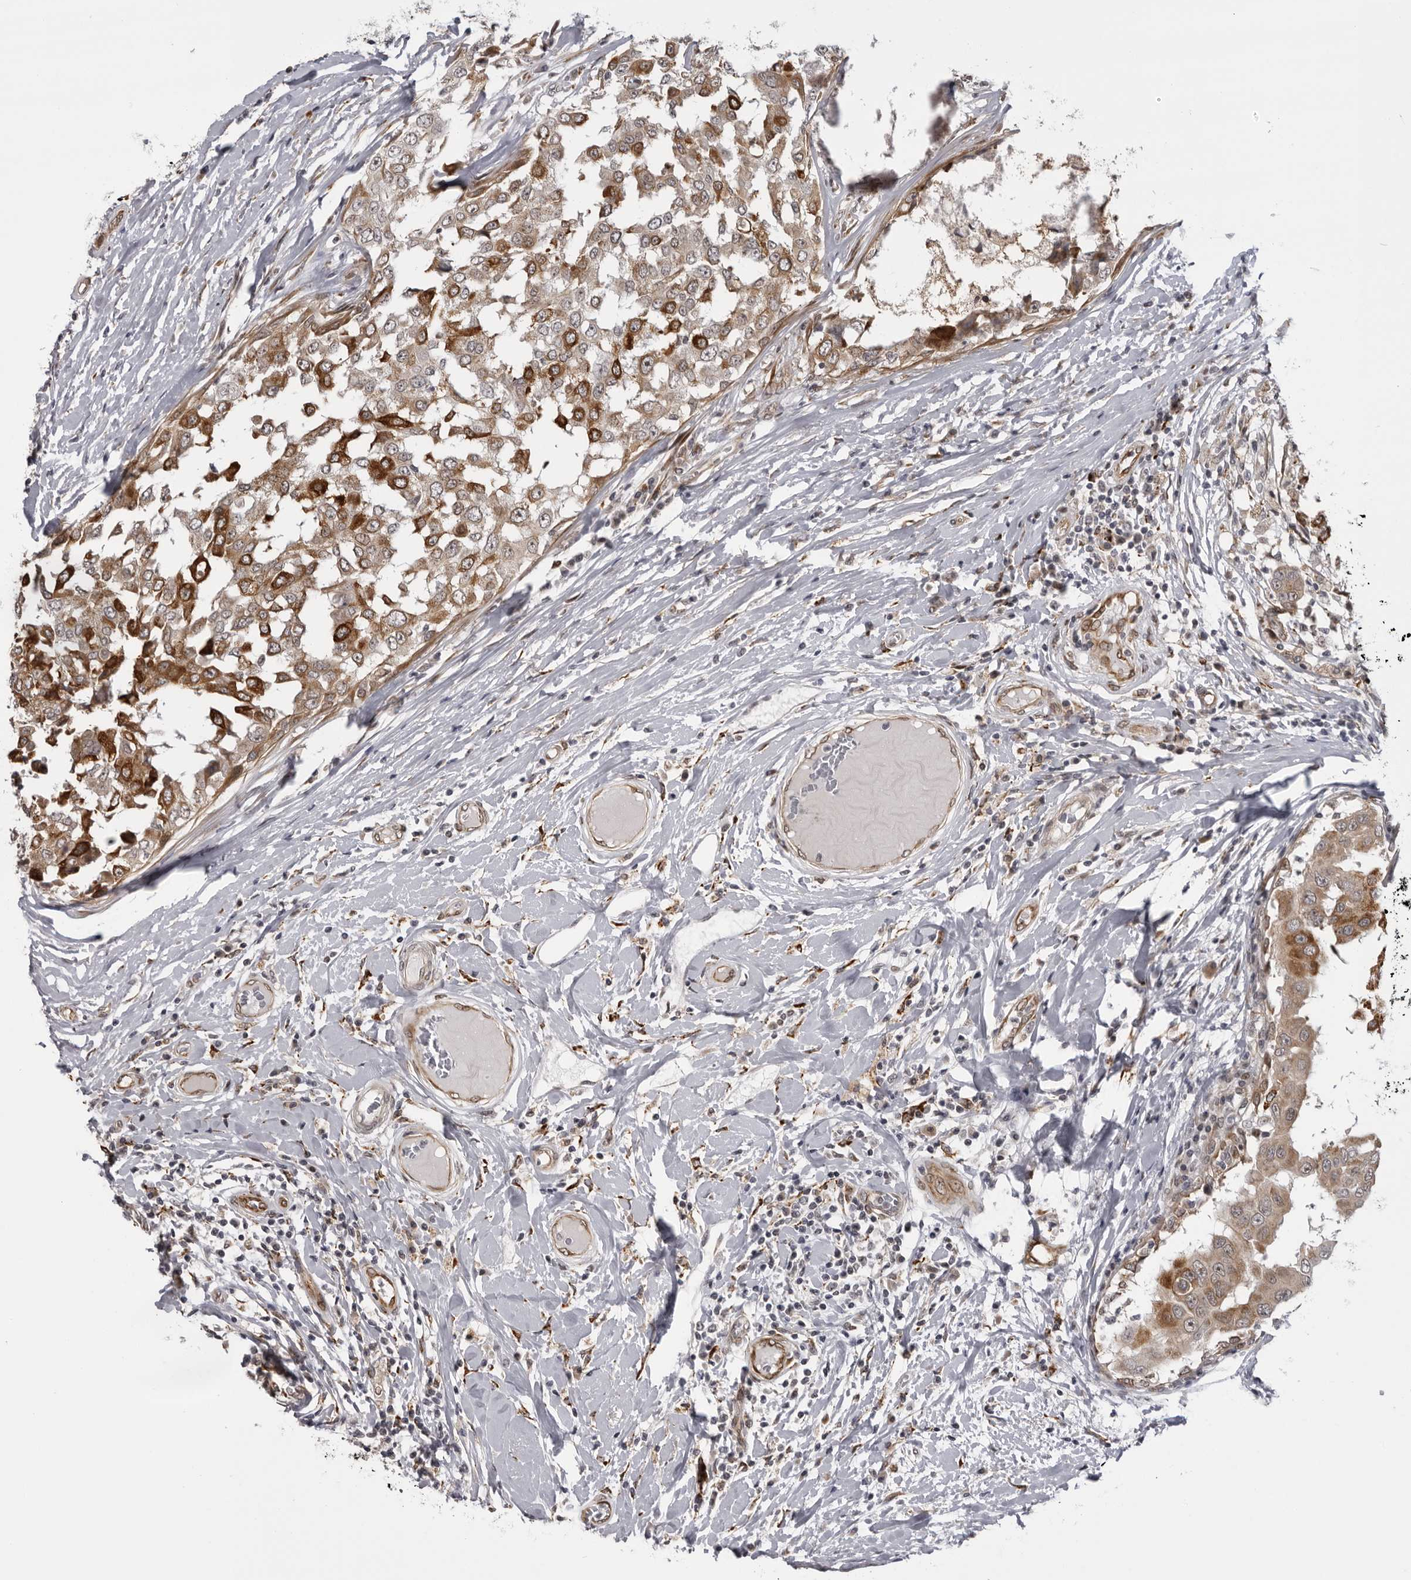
{"staining": {"intensity": "strong", "quantity": "25%-75%", "location": "cytoplasmic/membranous"}, "tissue": "breast cancer", "cell_type": "Tumor cells", "image_type": "cancer", "snomed": [{"axis": "morphology", "description": "Duct carcinoma"}, {"axis": "topography", "description": "Breast"}], "caption": "Approximately 25%-75% of tumor cells in human intraductal carcinoma (breast) reveal strong cytoplasmic/membranous protein staining as visualized by brown immunohistochemical staining.", "gene": "DNAH14", "patient": {"sex": "female", "age": 27}}